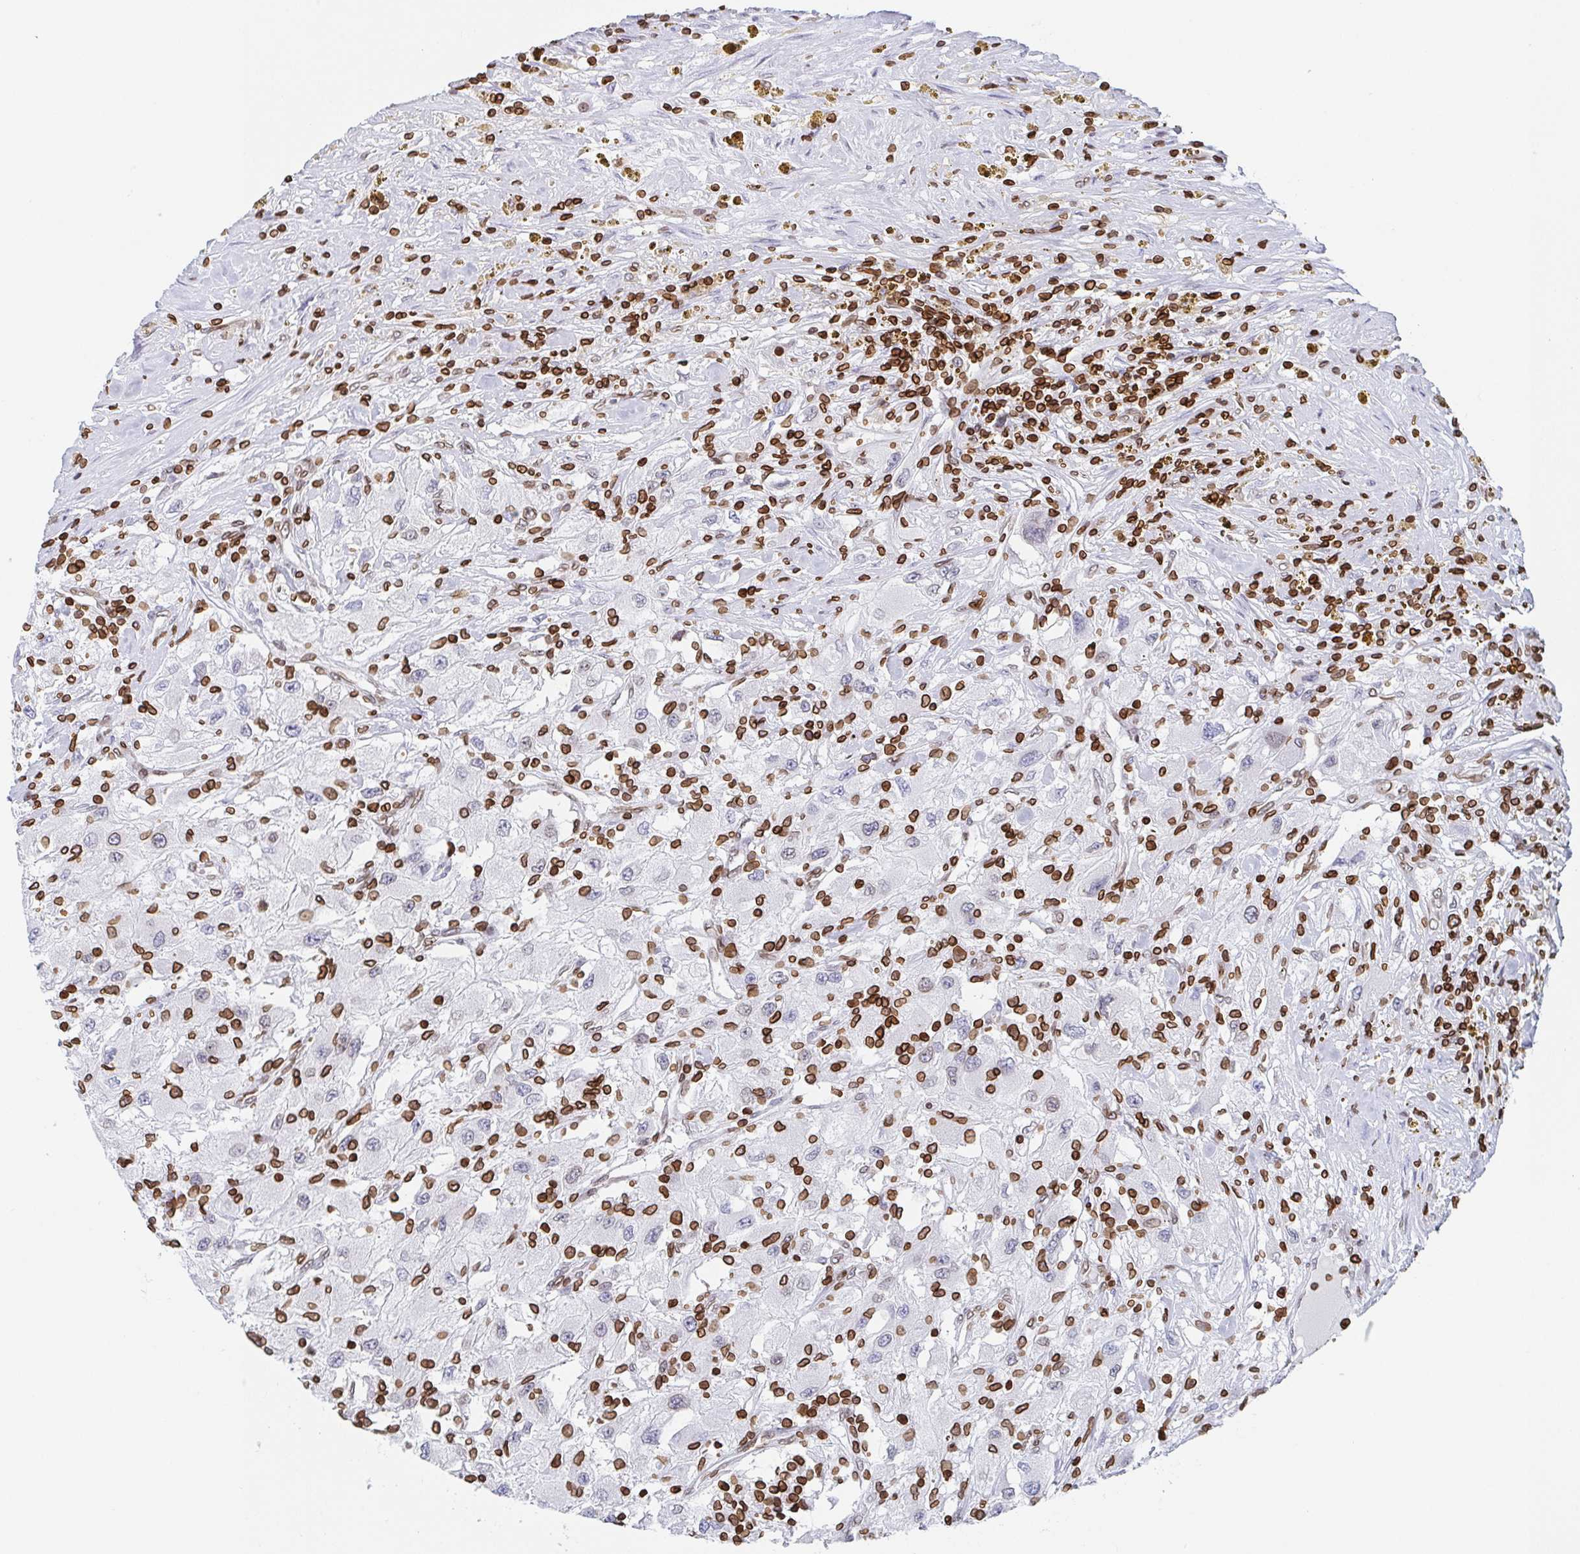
{"staining": {"intensity": "negative", "quantity": "none", "location": "none"}, "tissue": "renal cancer", "cell_type": "Tumor cells", "image_type": "cancer", "snomed": [{"axis": "morphology", "description": "Adenocarcinoma, NOS"}, {"axis": "topography", "description": "Kidney"}], "caption": "Immunohistochemistry (IHC) histopathology image of renal cancer stained for a protein (brown), which displays no expression in tumor cells.", "gene": "BTBD7", "patient": {"sex": "female", "age": 67}}